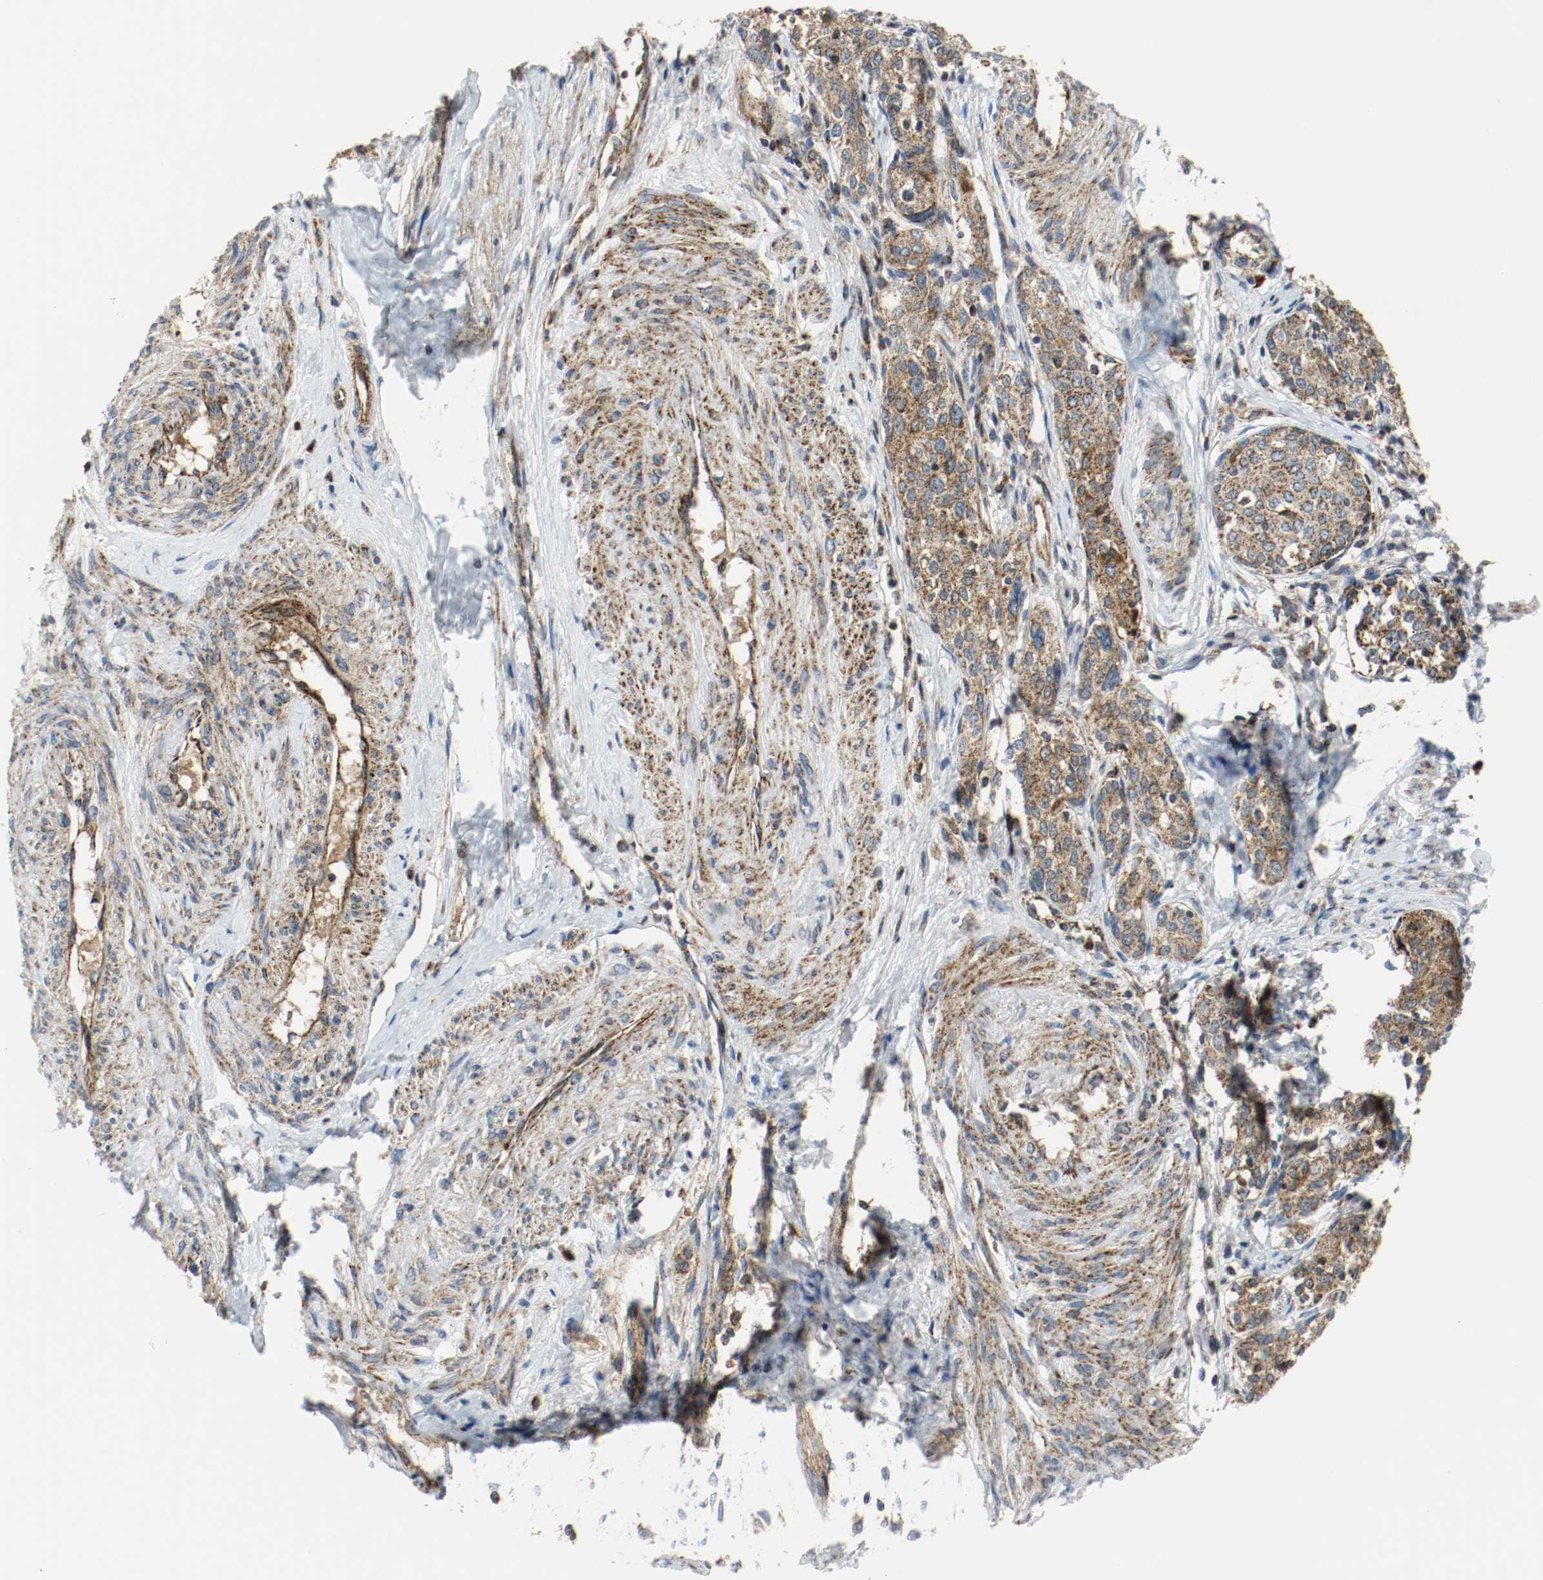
{"staining": {"intensity": "strong", "quantity": ">75%", "location": "cytoplasmic/membranous"}, "tissue": "cervical cancer", "cell_type": "Tumor cells", "image_type": "cancer", "snomed": [{"axis": "morphology", "description": "Squamous cell carcinoma, NOS"}, {"axis": "morphology", "description": "Adenocarcinoma, NOS"}, {"axis": "topography", "description": "Cervix"}], "caption": "Human cervical cancer (adenocarcinoma) stained with a protein marker reveals strong staining in tumor cells.", "gene": "TXNRD1", "patient": {"sex": "female", "age": 52}}